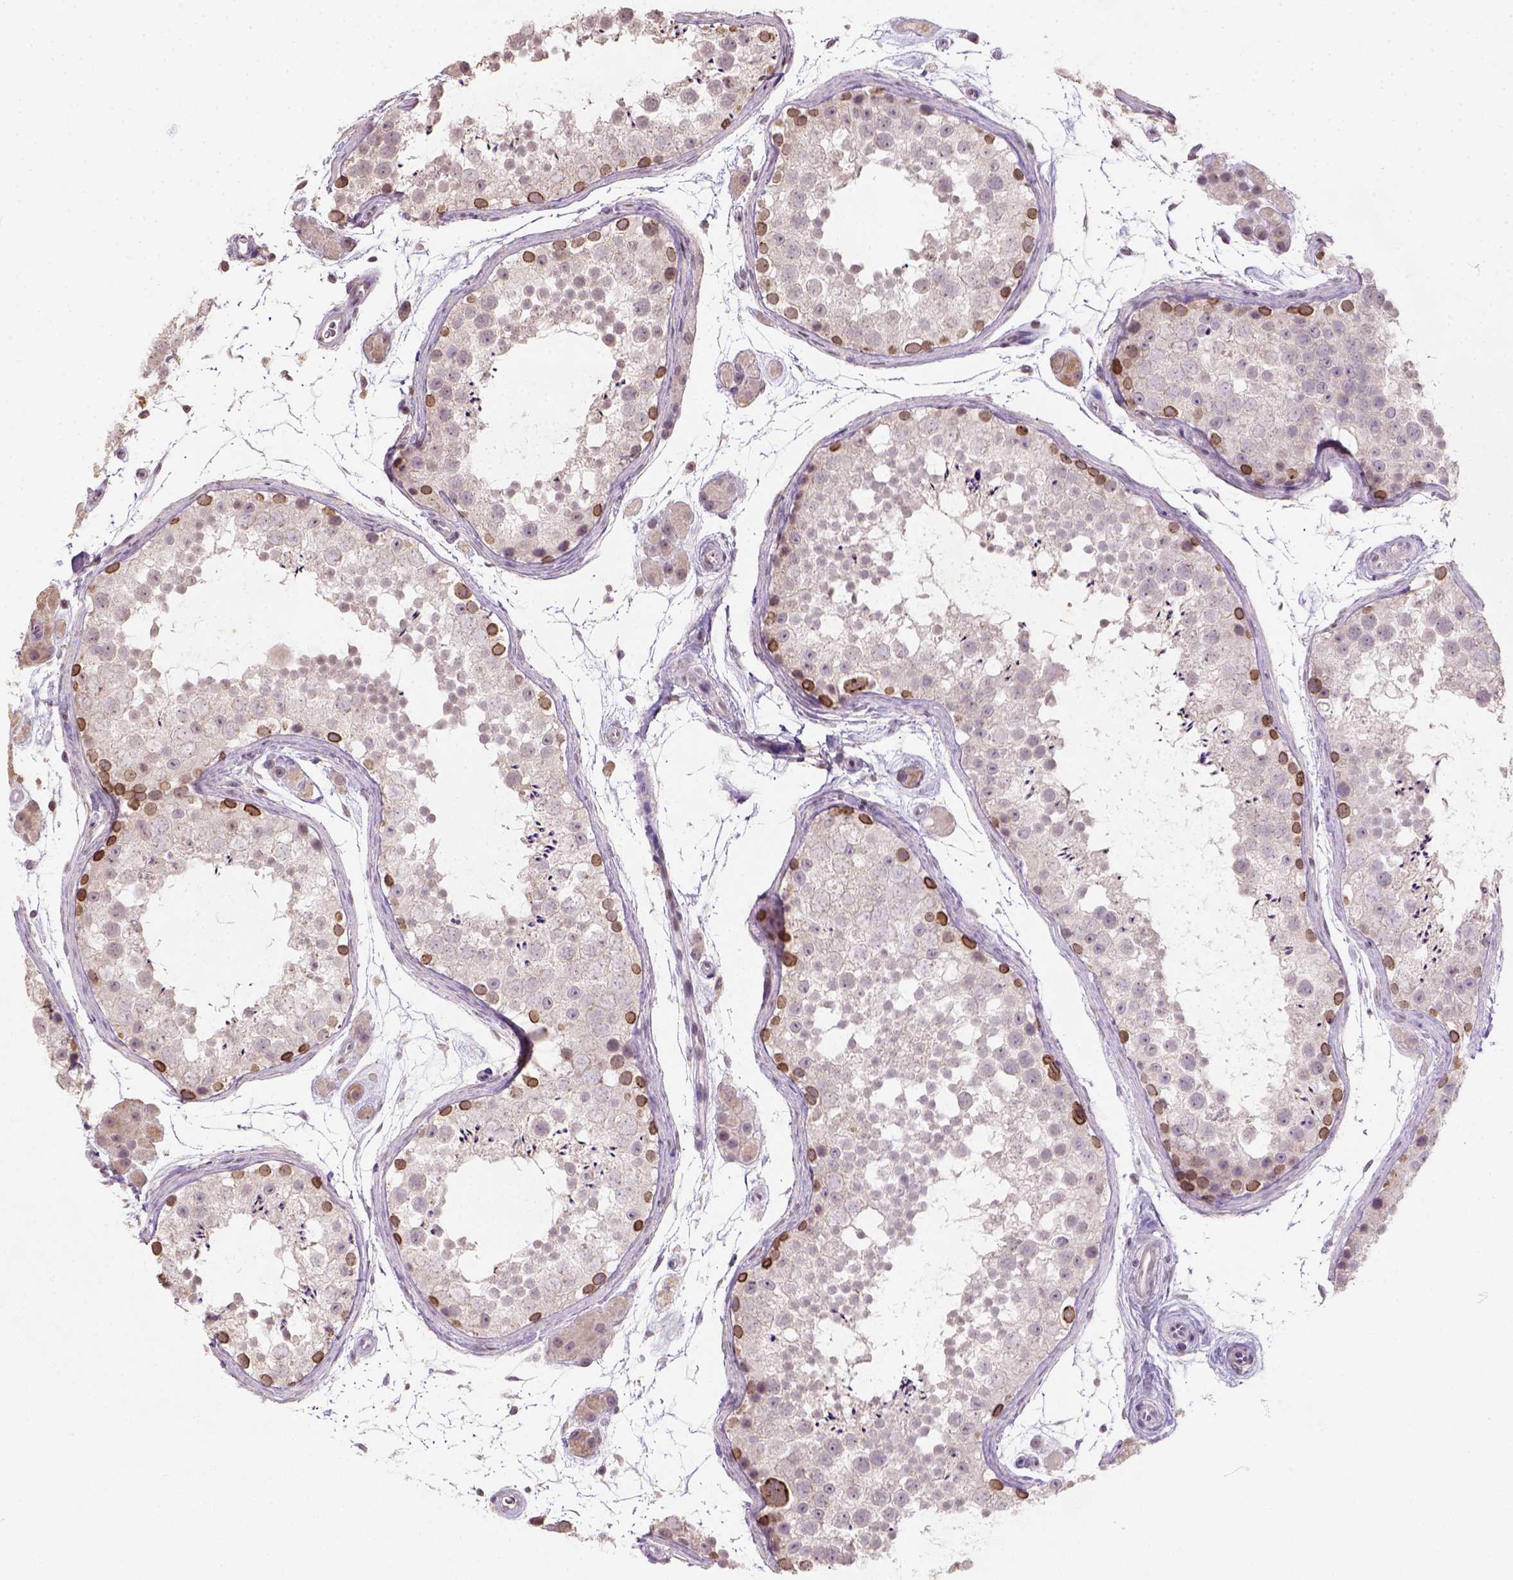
{"staining": {"intensity": "strong", "quantity": "<25%", "location": "cytoplasmic/membranous,nuclear"}, "tissue": "testis", "cell_type": "Cells in seminiferous ducts", "image_type": "normal", "snomed": [{"axis": "morphology", "description": "Normal tissue, NOS"}, {"axis": "topography", "description": "Testis"}], "caption": "Strong cytoplasmic/membranous,nuclear protein positivity is seen in about <25% of cells in seminiferous ducts in testis. The protein is shown in brown color, while the nuclei are stained blue.", "gene": "NUDT3", "patient": {"sex": "male", "age": 41}}